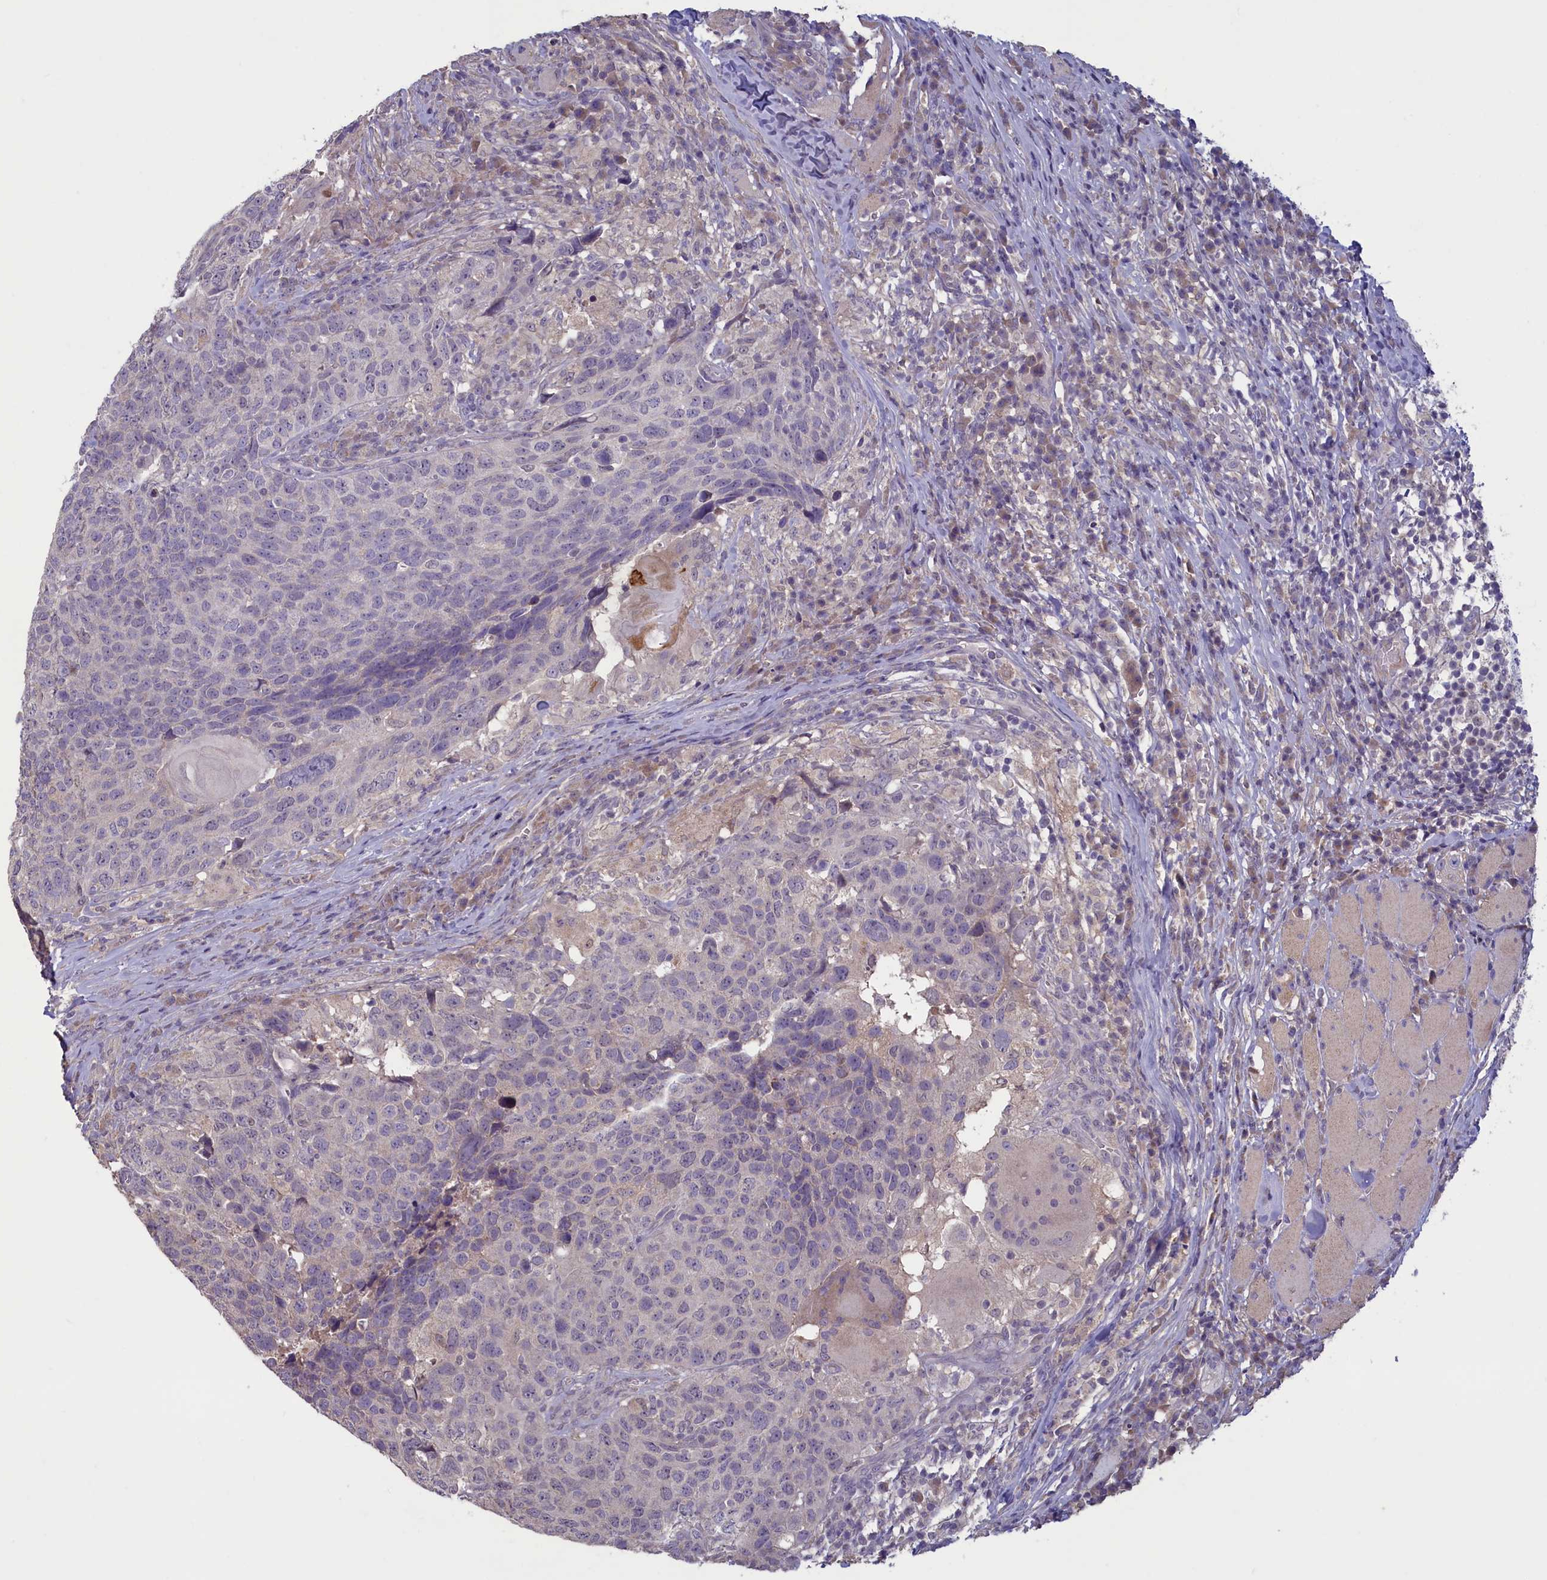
{"staining": {"intensity": "negative", "quantity": "none", "location": "none"}, "tissue": "head and neck cancer", "cell_type": "Tumor cells", "image_type": "cancer", "snomed": [{"axis": "morphology", "description": "Squamous cell carcinoma, NOS"}, {"axis": "topography", "description": "Head-Neck"}], "caption": "Immunohistochemistry image of human squamous cell carcinoma (head and neck) stained for a protein (brown), which exhibits no positivity in tumor cells. (DAB (3,3'-diaminobenzidine) IHC, high magnification).", "gene": "ATF7IP2", "patient": {"sex": "male", "age": 66}}